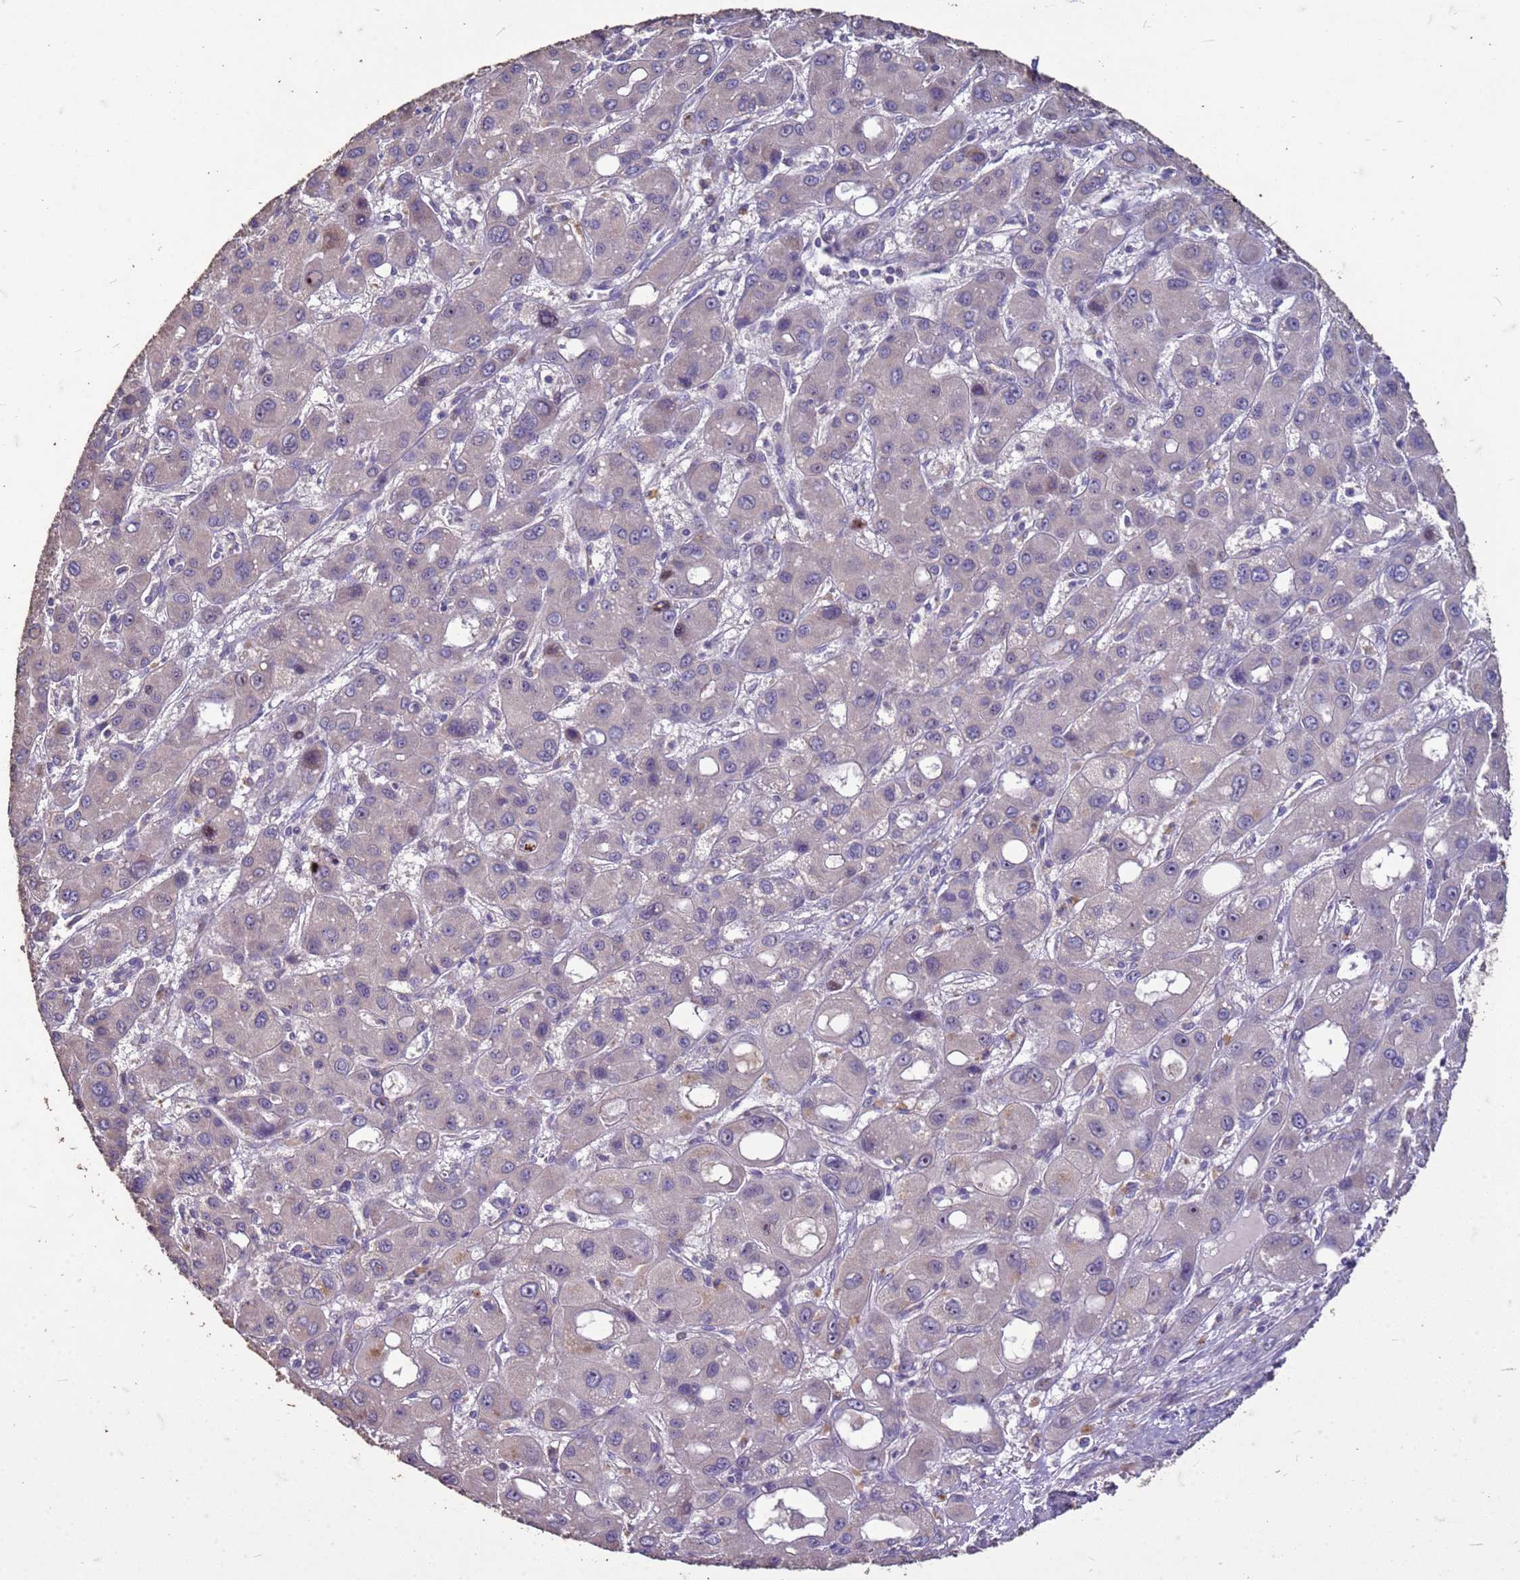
{"staining": {"intensity": "negative", "quantity": "none", "location": "none"}, "tissue": "liver cancer", "cell_type": "Tumor cells", "image_type": "cancer", "snomed": [{"axis": "morphology", "description": "Carcinoma, Hepatocellular, NOS"}, {"axis": "topography", "description": "Liver"}], "caption": "Tumor cells are negative for brown protein staining in liver cancer. (DAB (3,3'-diaminobenzidine) immunohistochemistry (IHC) with hematoxylin counter stain).", "gene": "FAM184B", "patient": {"sex": "male", "age": 55}}